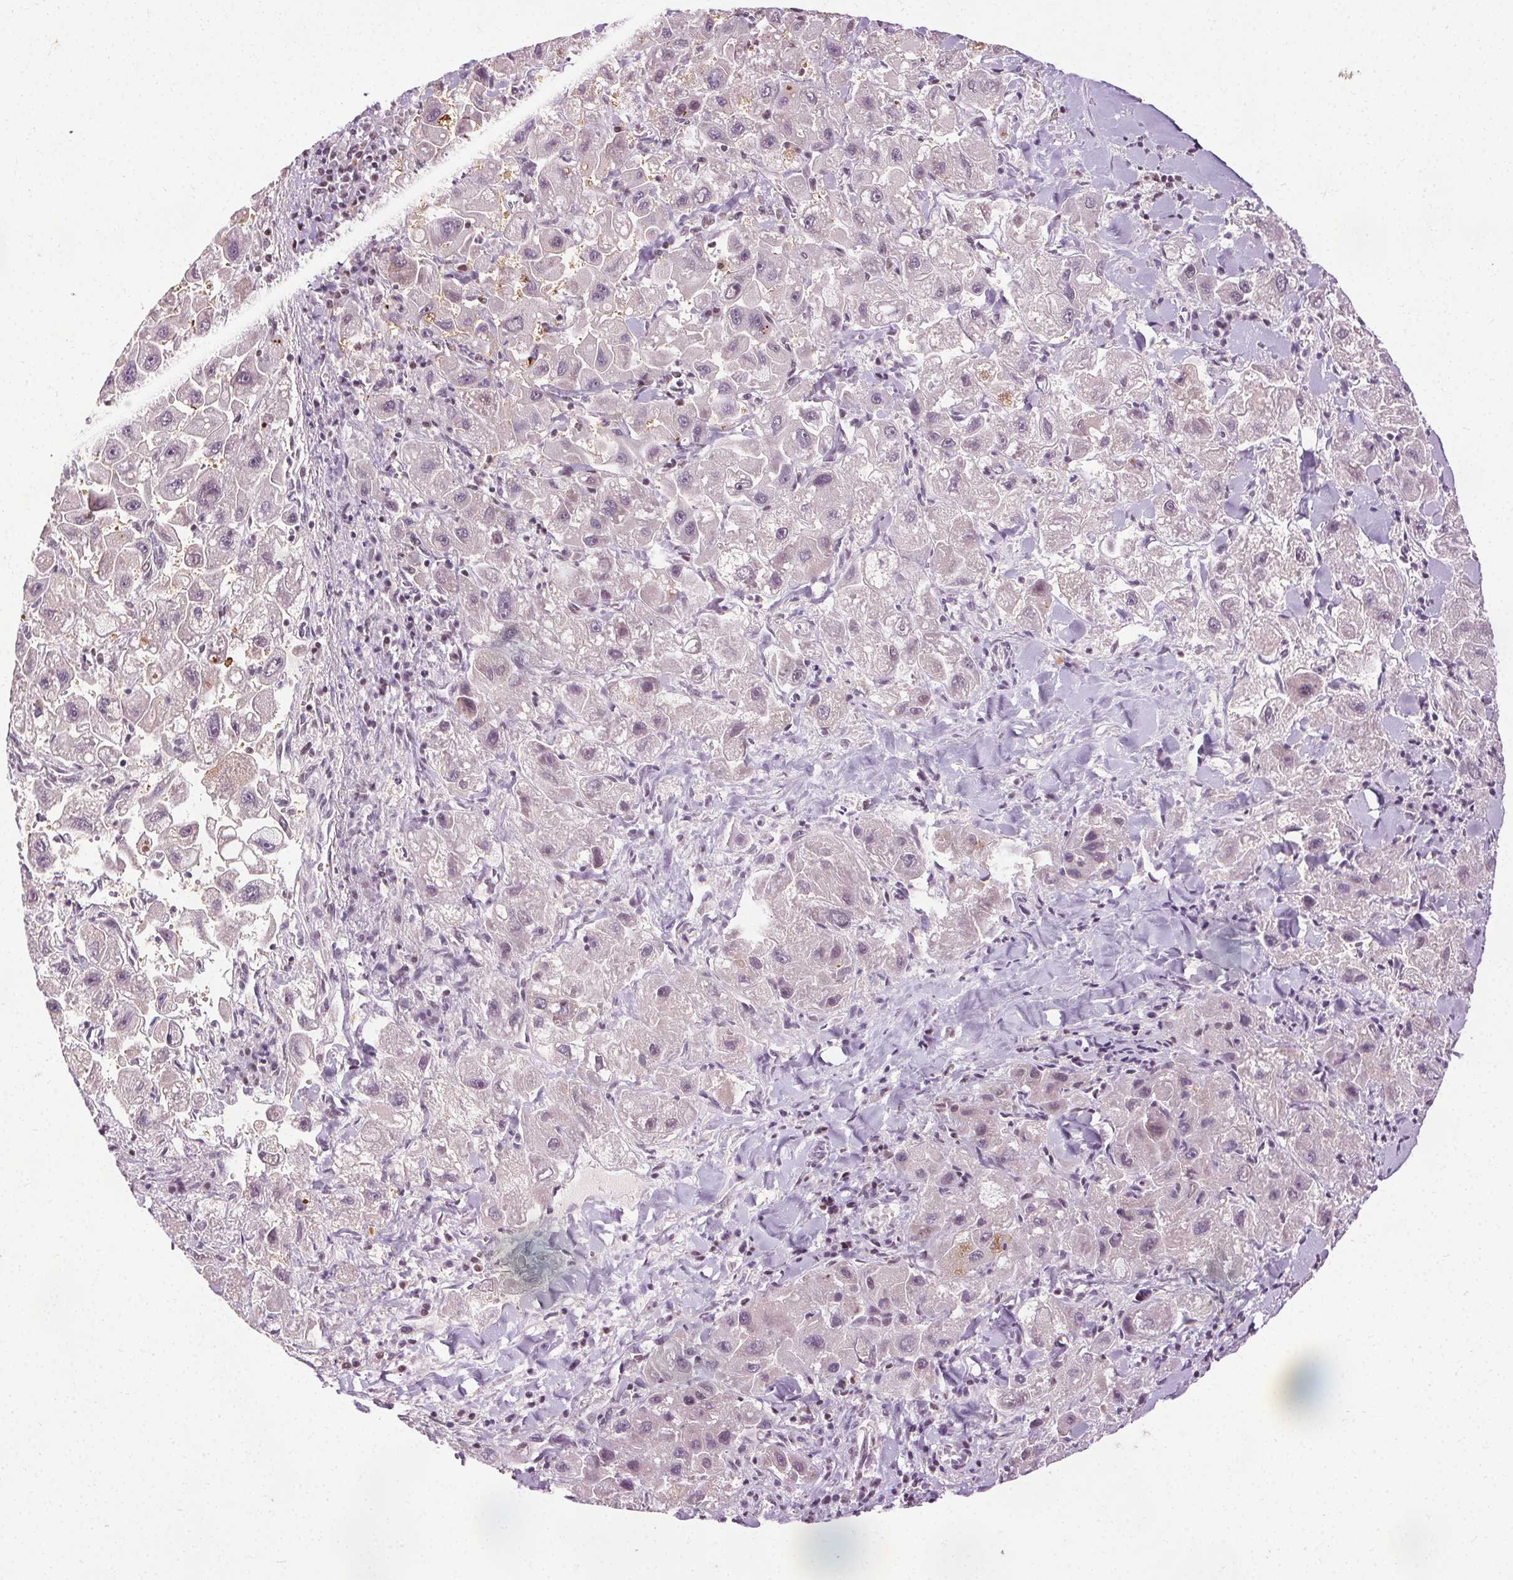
{"staining": {"intensity": "weak", "quantity": "<25%", "location": "nuclear"}, "tissue": "liver cancer", "cell_type": "Tumor cells", "image_type": "cancer", "snomed": [{"axis": "morphology", "description": "Carcinoma, Hepatocellular, NOS"}, {"axis": "topography", "description": "Liver"}], "caption": "The micrograph demonstrates no staining of tumor cells in hepatocellular carcinoma (liver).", "gene": "MED6", "patient": {"sex": "male", "age": 24}}